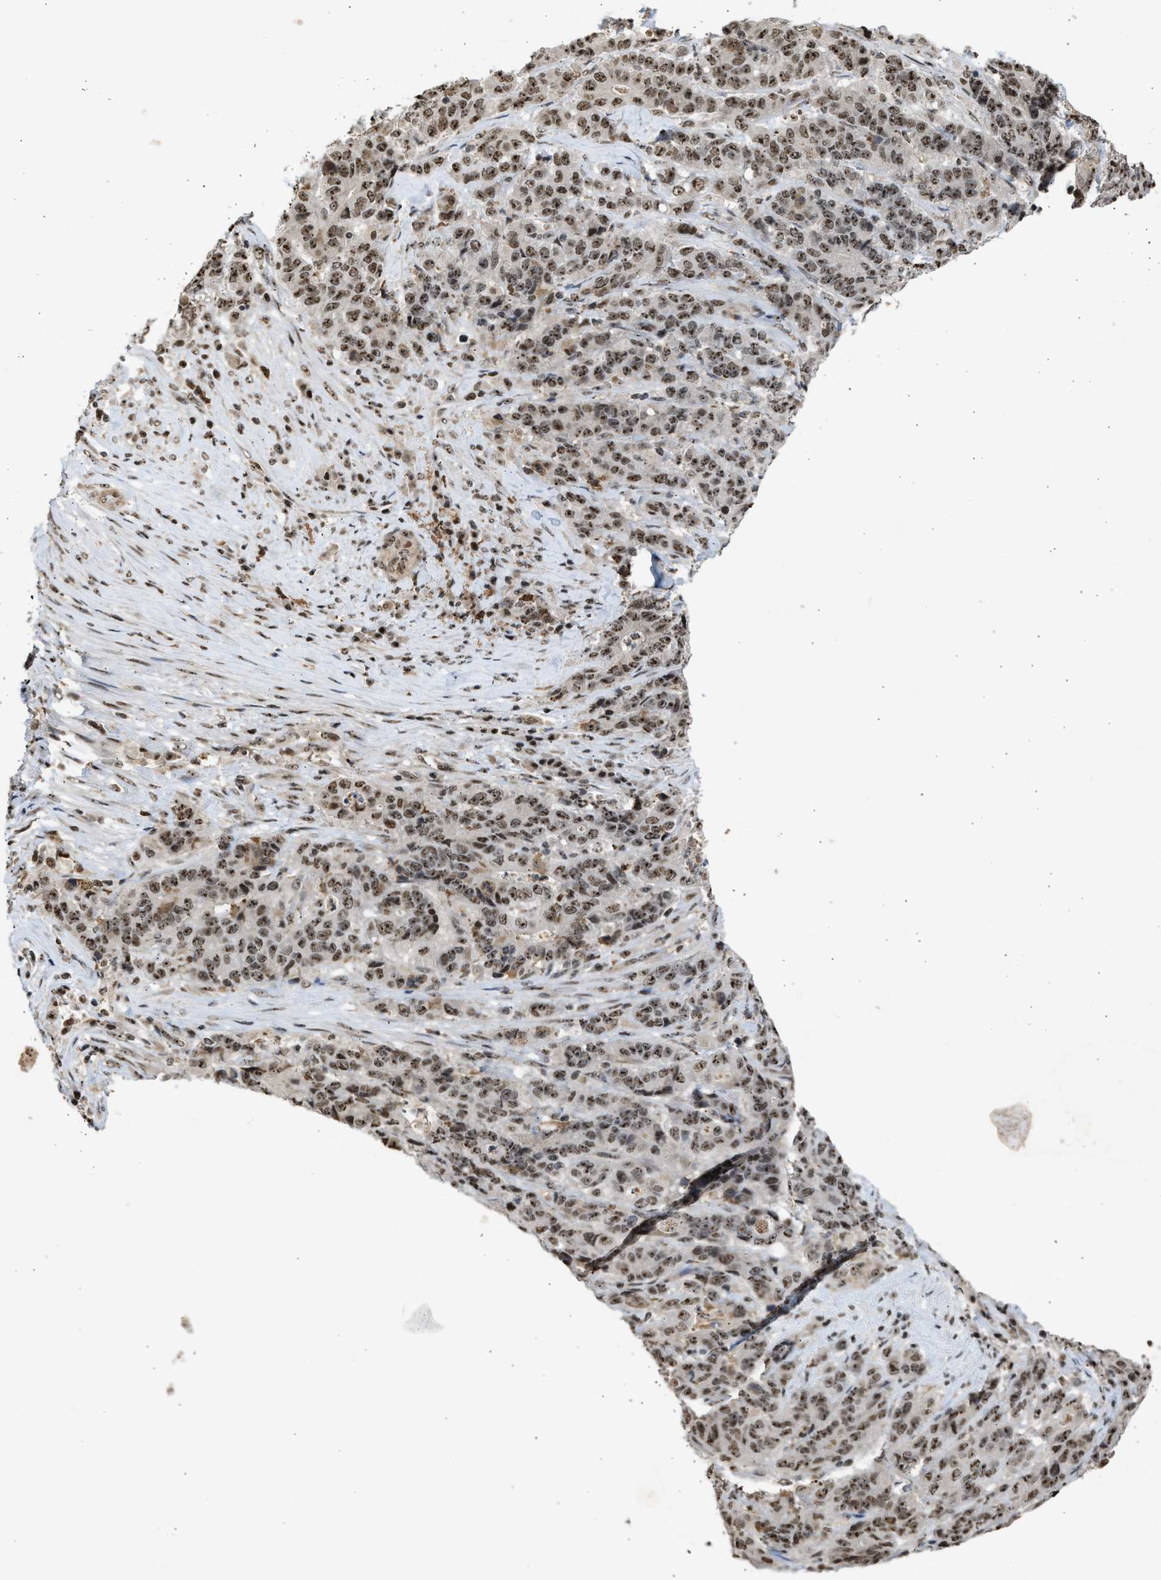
{"staining": {"intensity": "moderate", "quantity": ">75%", "location": "nuclear"}, "tissue": "stomach cancer", "cell_type": "Tumor cells", "image_type": "cancer", "snomed": [{"axis": "morphology", "description": "Adenocarcinoma, NOS"}, {"axis": "topography", "description": "Stomach"}], "caption": "Tumor cells demonstrate medium levels of moderate nuclear staining in approximately >75% of cells in adenocarcinoma (stomach).", "gene": "TFDP2", "patient": {"sex": "female", "age": 73}}